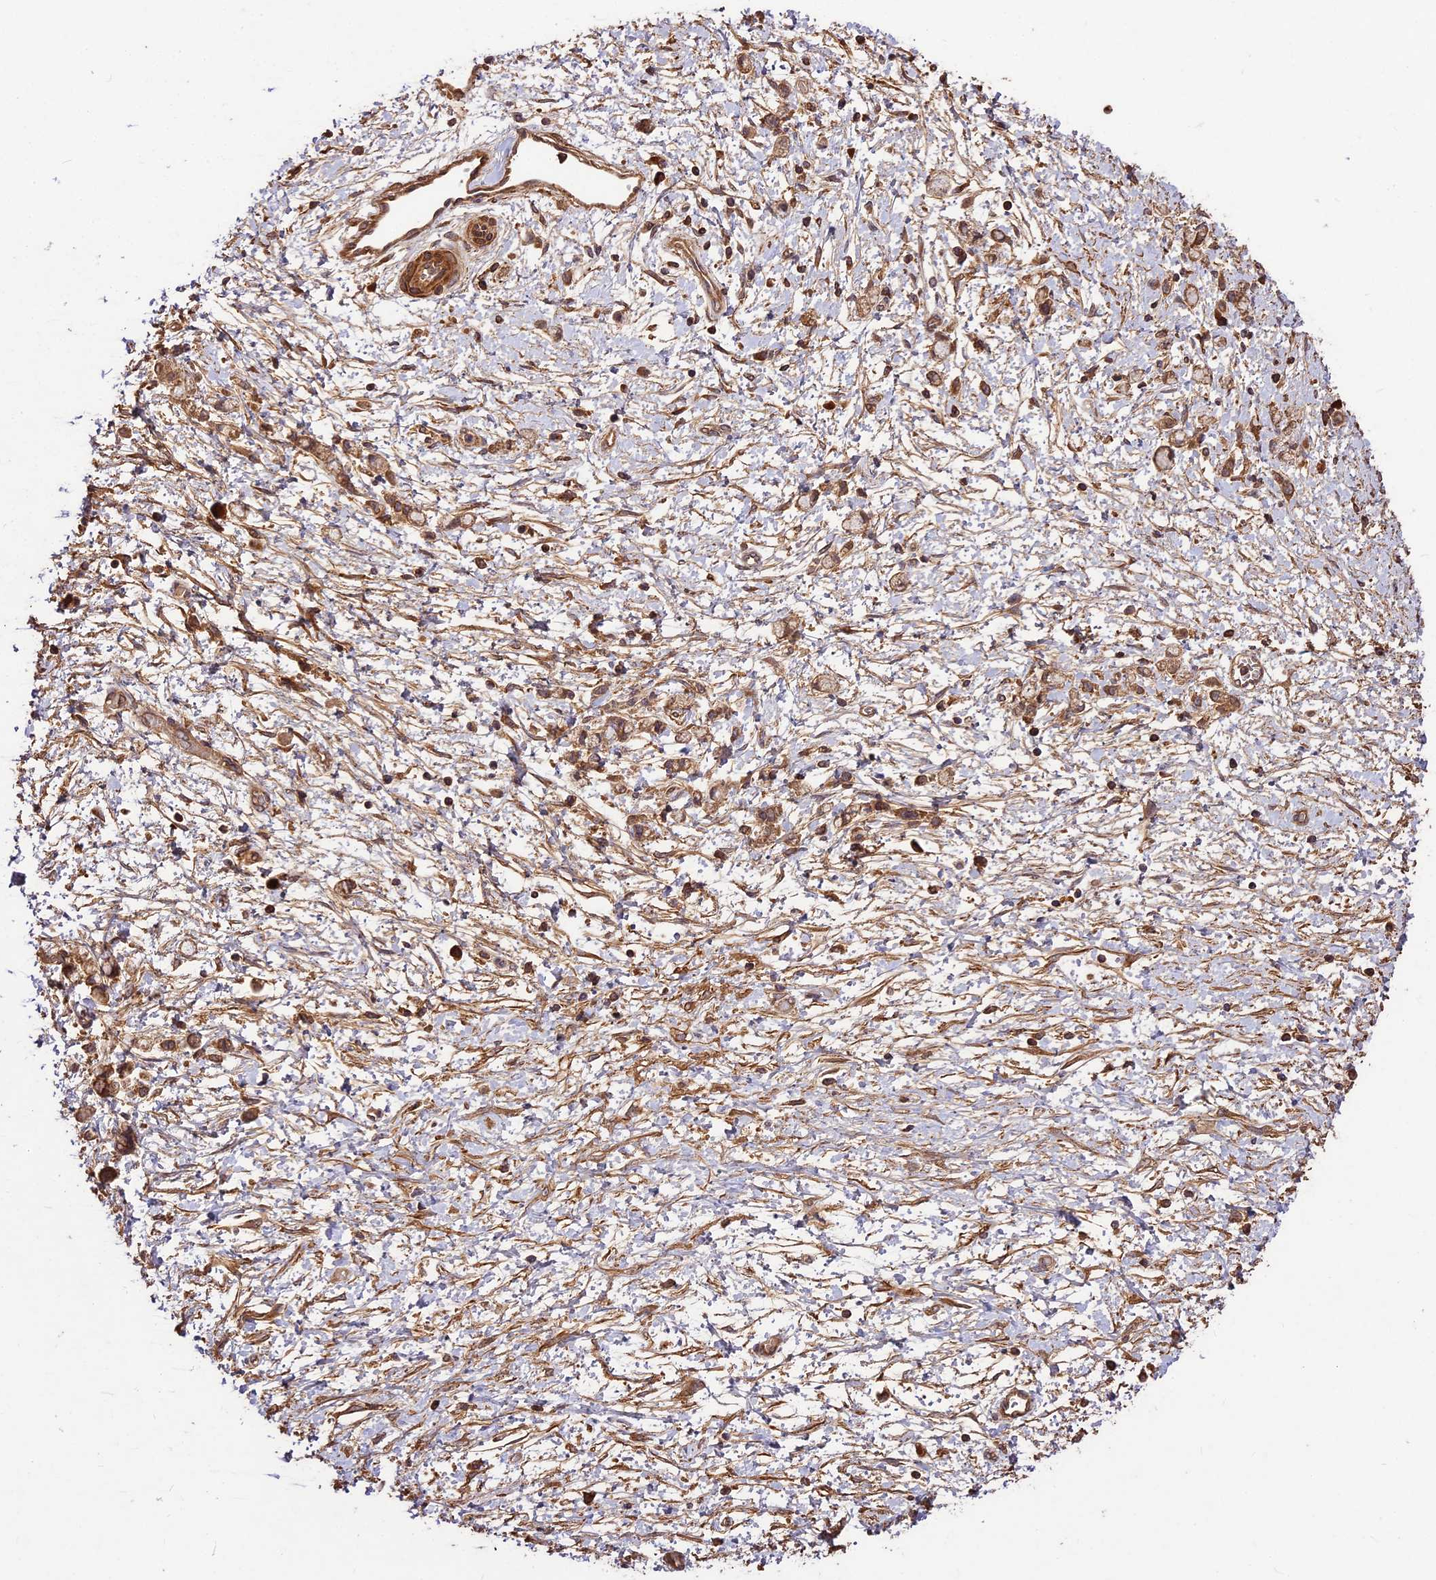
{"staining": {"intensity": "weak", "quantity": ">75%", "location": "cytoplasmic/membranous"}, "tissue": "stomach cancer", "cell_type": "Tumor cells", "image_type": "cancer", "snomed": [{"axis": "morphology", "description": "Adenocarcinoma, NOS"}, {"axis": "topography", "description": "Stomach"}], "caption": "Protein analysis of adenocarcinoma (stomach) tissue displays weak cytoplasmic/membranous positivity in about >75% of tumor cells.", "gene": "CRLF1", "patient": {"sex": "female", "age": 60}}